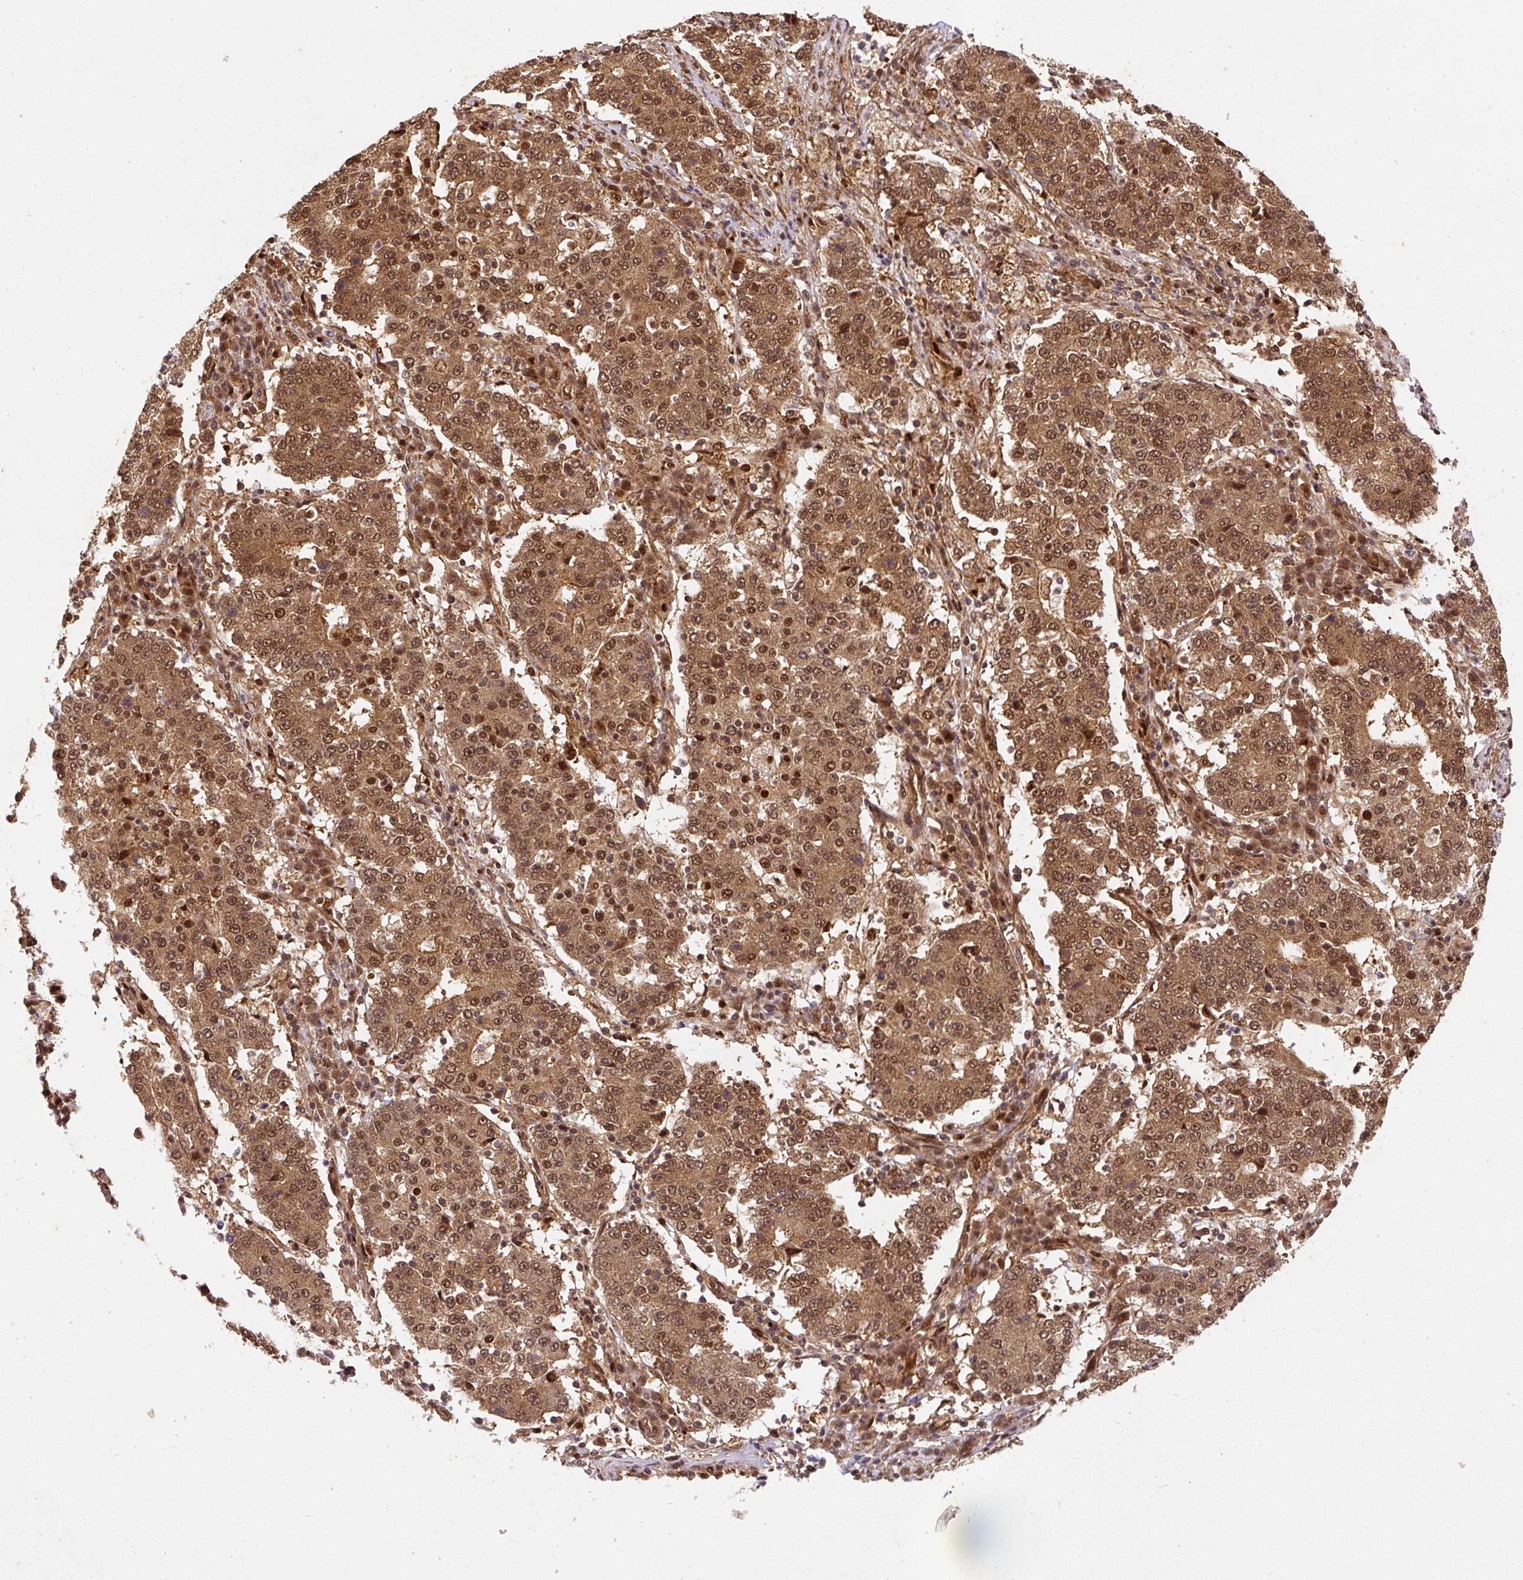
{"staining": {"intensity": "moderate", "quantity": ">75%", "location": "cytoplasmic/membranous,nuclear"}, "tissue": "stomach cancer", "cell_type": "Tumor cells", "image_type": "cancer", "snomed": [{"axis": "morphology", "description": "Adenocarcinoma, NOS"}, {"axis": "topography", "description": "Stomach"}], "caption": "Human stomach cancer stained for a protein (brown) reveals moderate cytoplasmic/membranous and nuclear positive positivity in approximately >75% of tumor cells.", "gene": "PSMD1", "patient": {"sex": "male", "age": 59}}